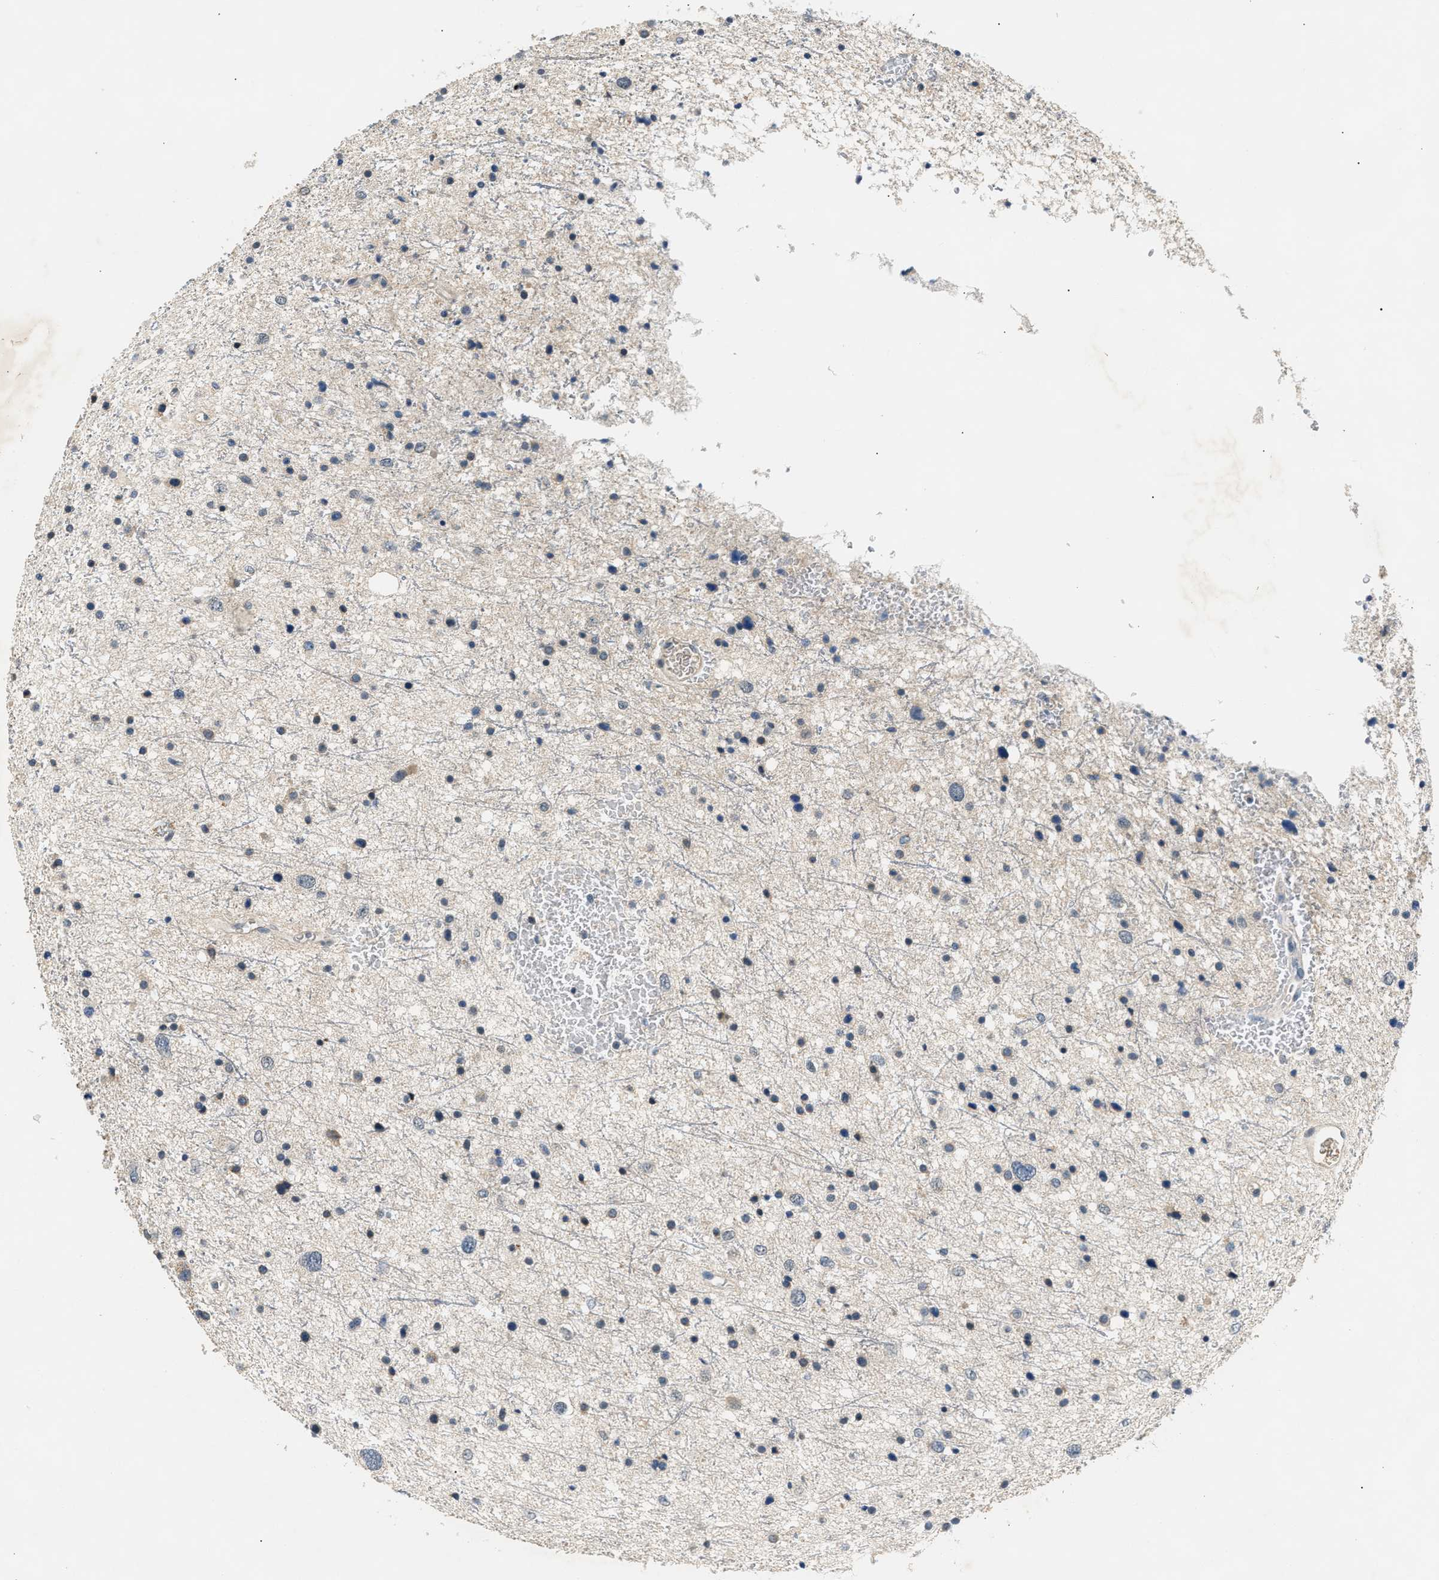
{"staining": {"intensity": "negative", "quantity": "none", "location": "none"}, "tissue": "glioma", "cell_type": "Tumor cells", "image_type": "cancer", "snomed": [{"axis": "morphology", "description": "Glioma, malignant, Low grade"}, {"axis": "topography", "description": "Brain"}], "caption": "This is an immunohistochemistry micrograph of human malignant glioma (low-grade). There is no expression in tumor cells.", "gene": "INHA", "patient": {"sex": "female", "age": 37}}